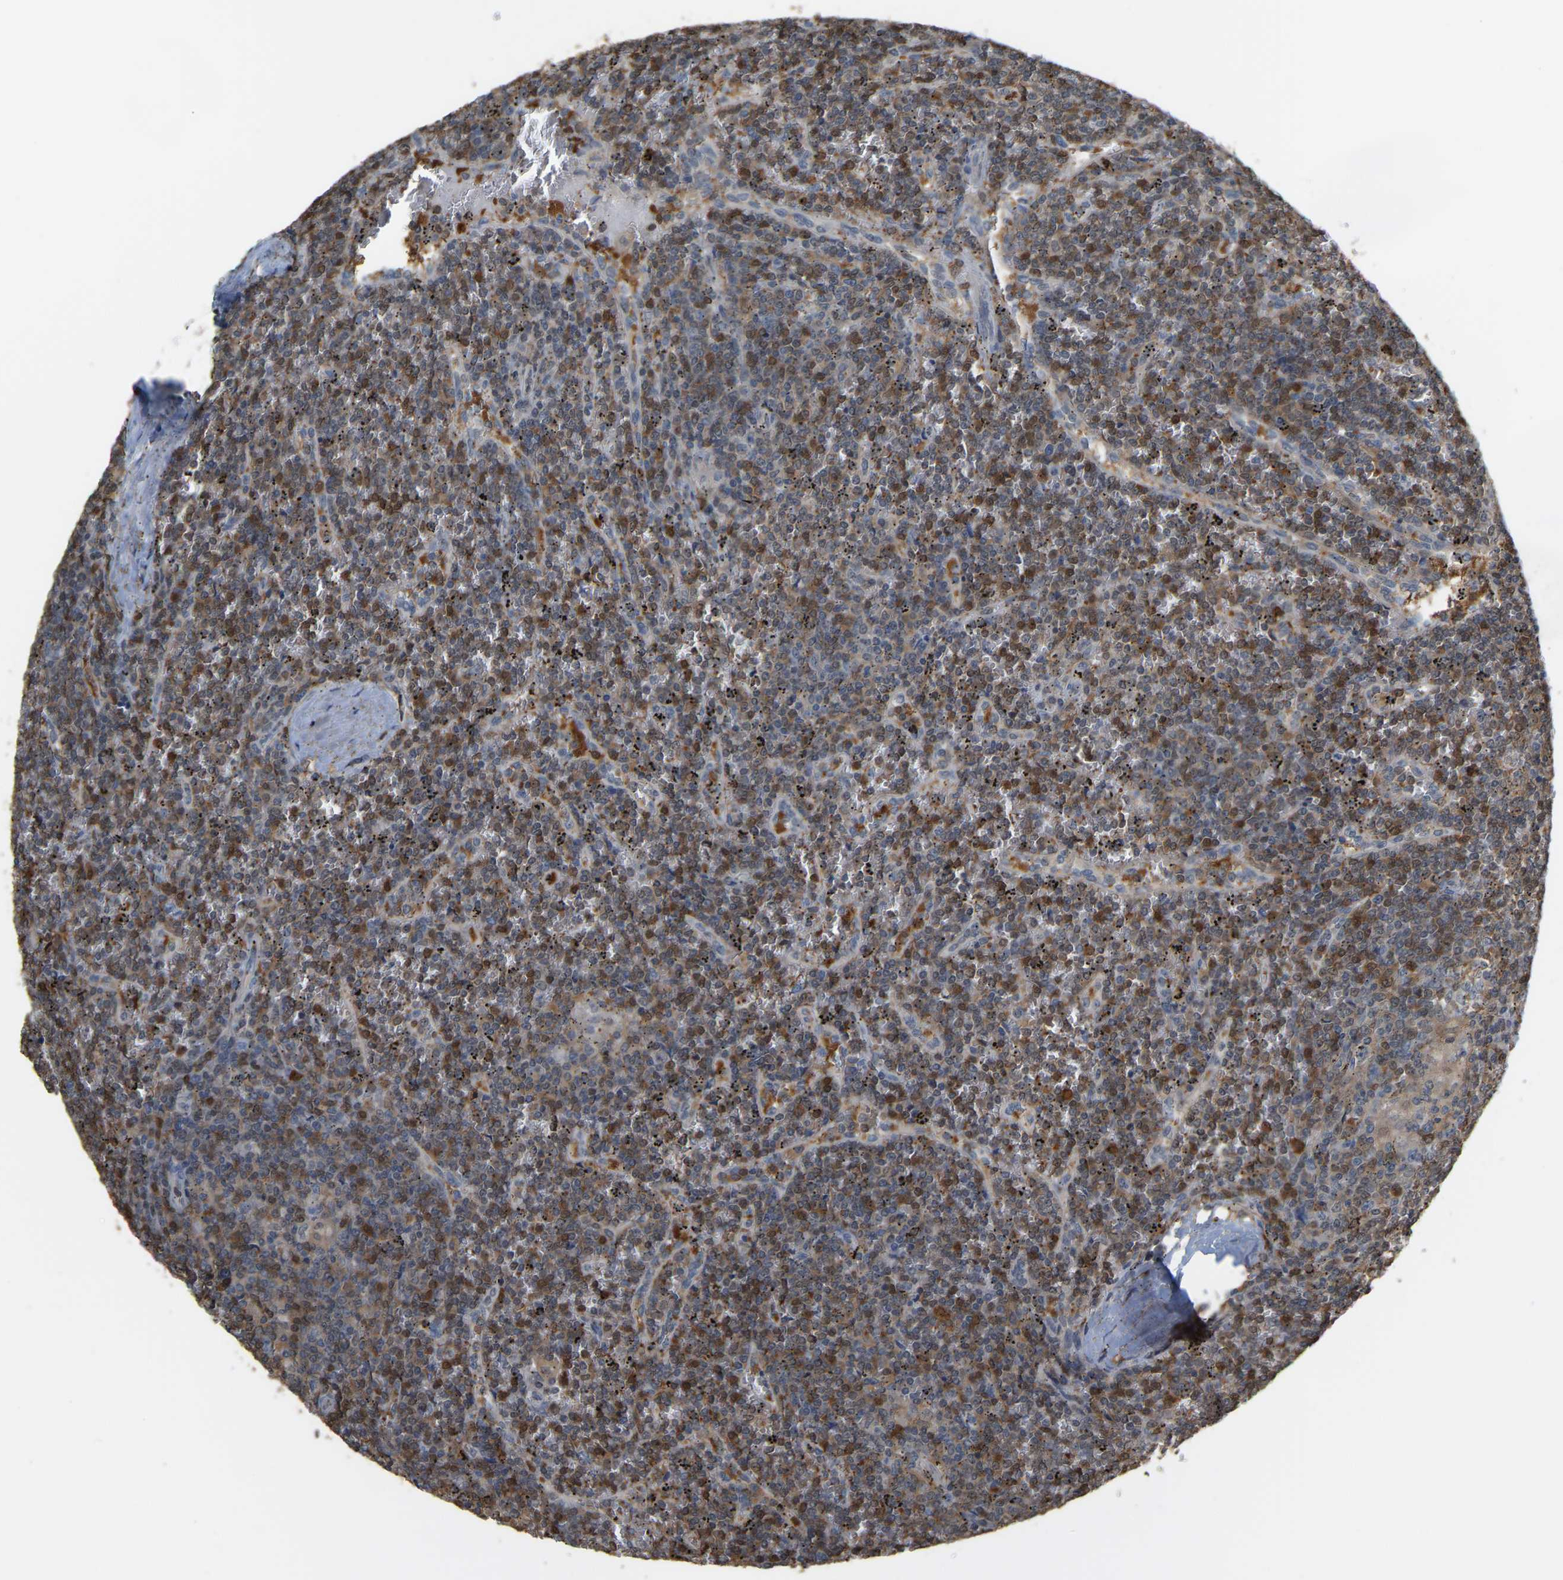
{"staining": {"intensity": "moderate", "quantity": ">75%", "location": "cytoplasmic/membranous"}, "tissue": "lymphoma", "cell_type": "Tumor cells", "image_type": "cancer", "snomed": [{"axis": "morphology", "description": "Malignant lymphoma, non-Hodgkin's type, Low grade"}, {"axis": "topography", "description": "Spleen"}], "caption": "Tumor cells reveal medium levels of moderate cytoplasmic/membranous staining in approximately >75% of cells in human lymphoma.", "gene": "MTPN", "patient": {"sex": "female", "age": 19}}